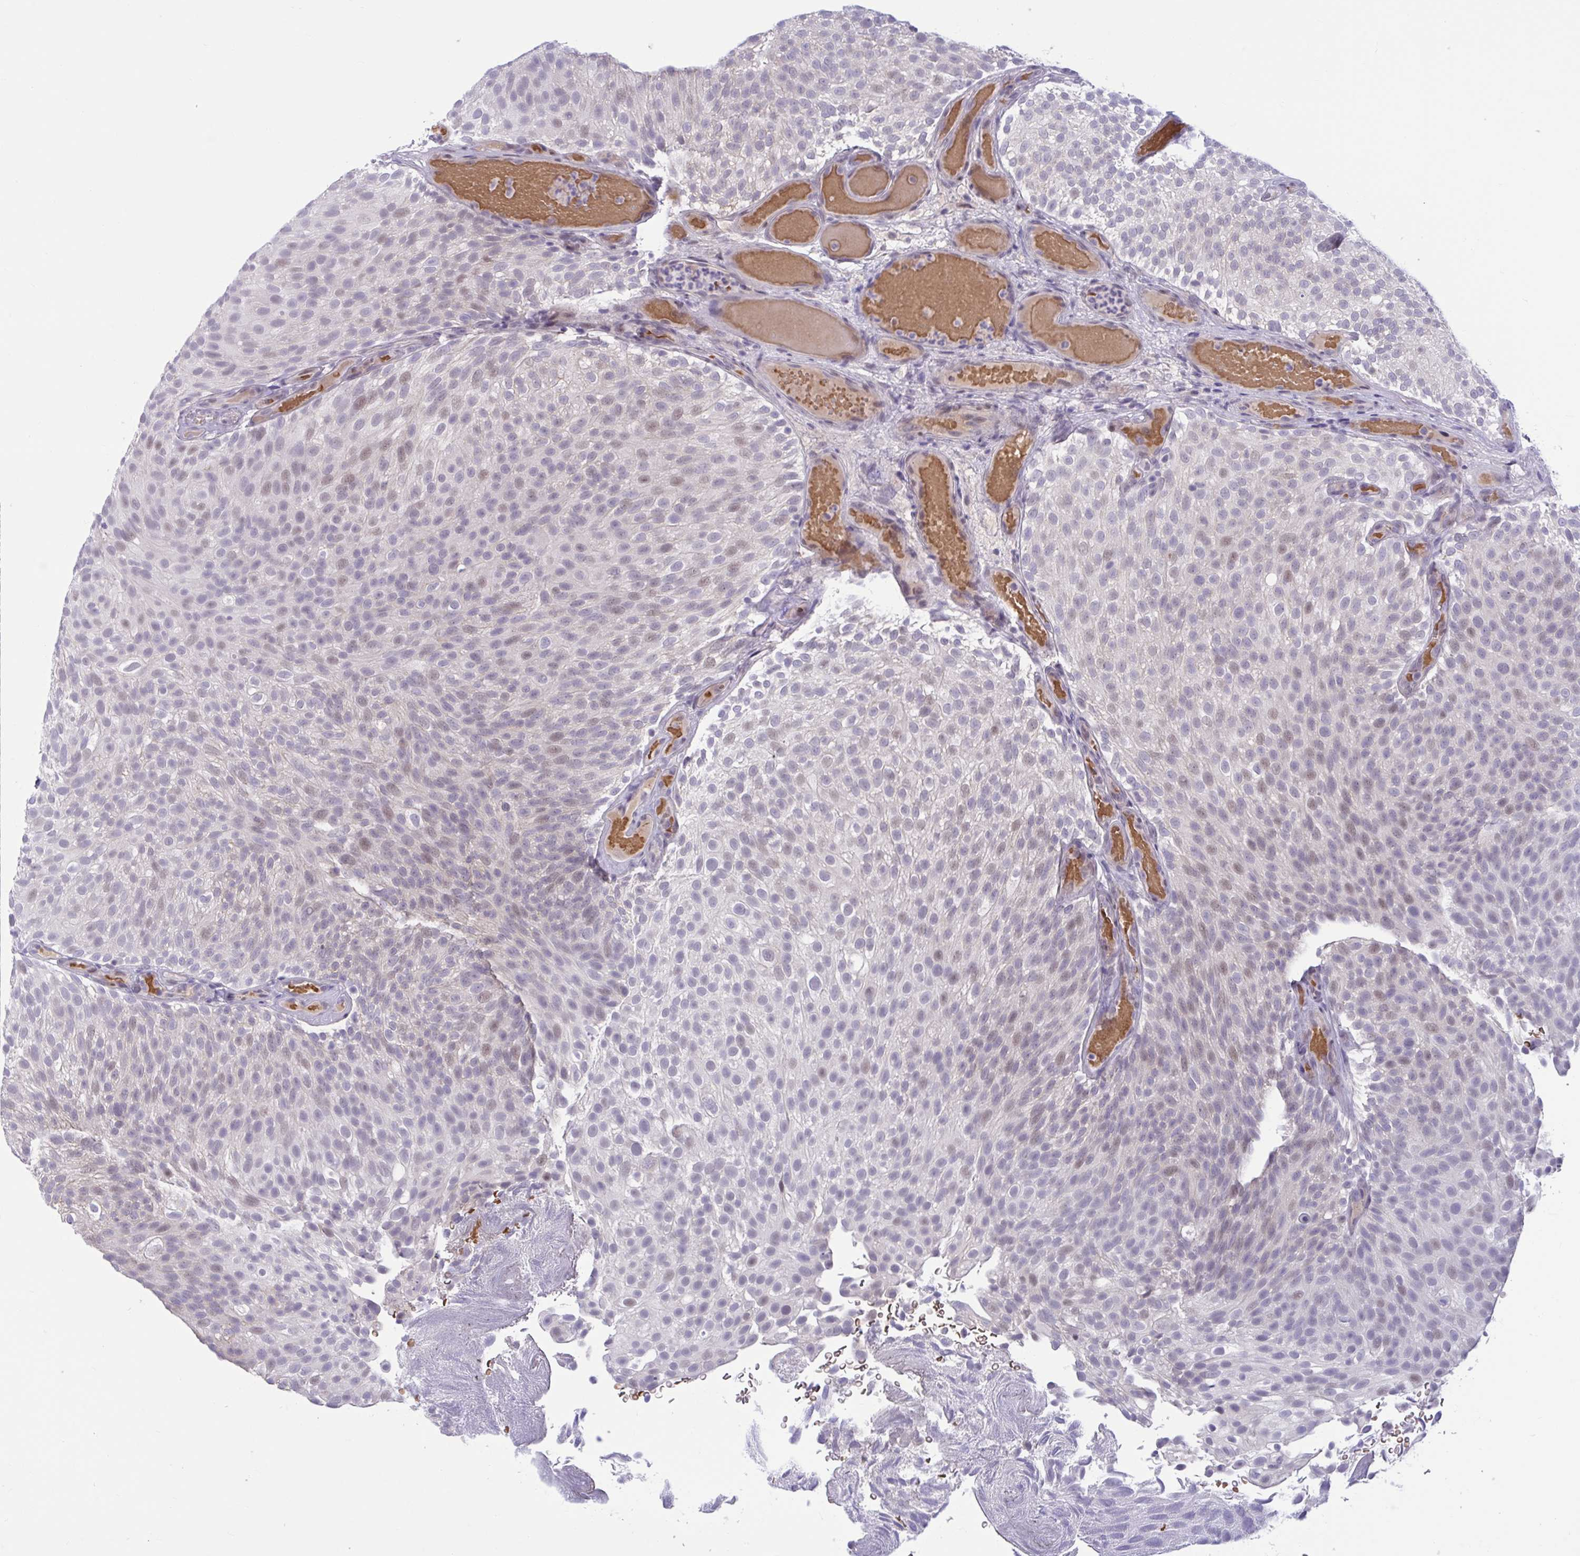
{"staining": {"intensity": "weak", "quantity": "<25%", "location": "nuclear"}, "tissue": "urothelial cancer", "cell_type": "Tumor cells", "image_type": "cancer", "snomed": [{"axis": "morphology", "description": "Urothelial carcinoma, Low grade"}, {"axis": "topography", "description": "Urinary bladder"}], "caption": "Immunohistochemistry (IHC) image of urothelial carcinoma (low-grade) stained for a protein (brown), which reveals no staining in tumor cells.", "gene": "CNGB3", "patient": {"sex": "male", "age": 78}}